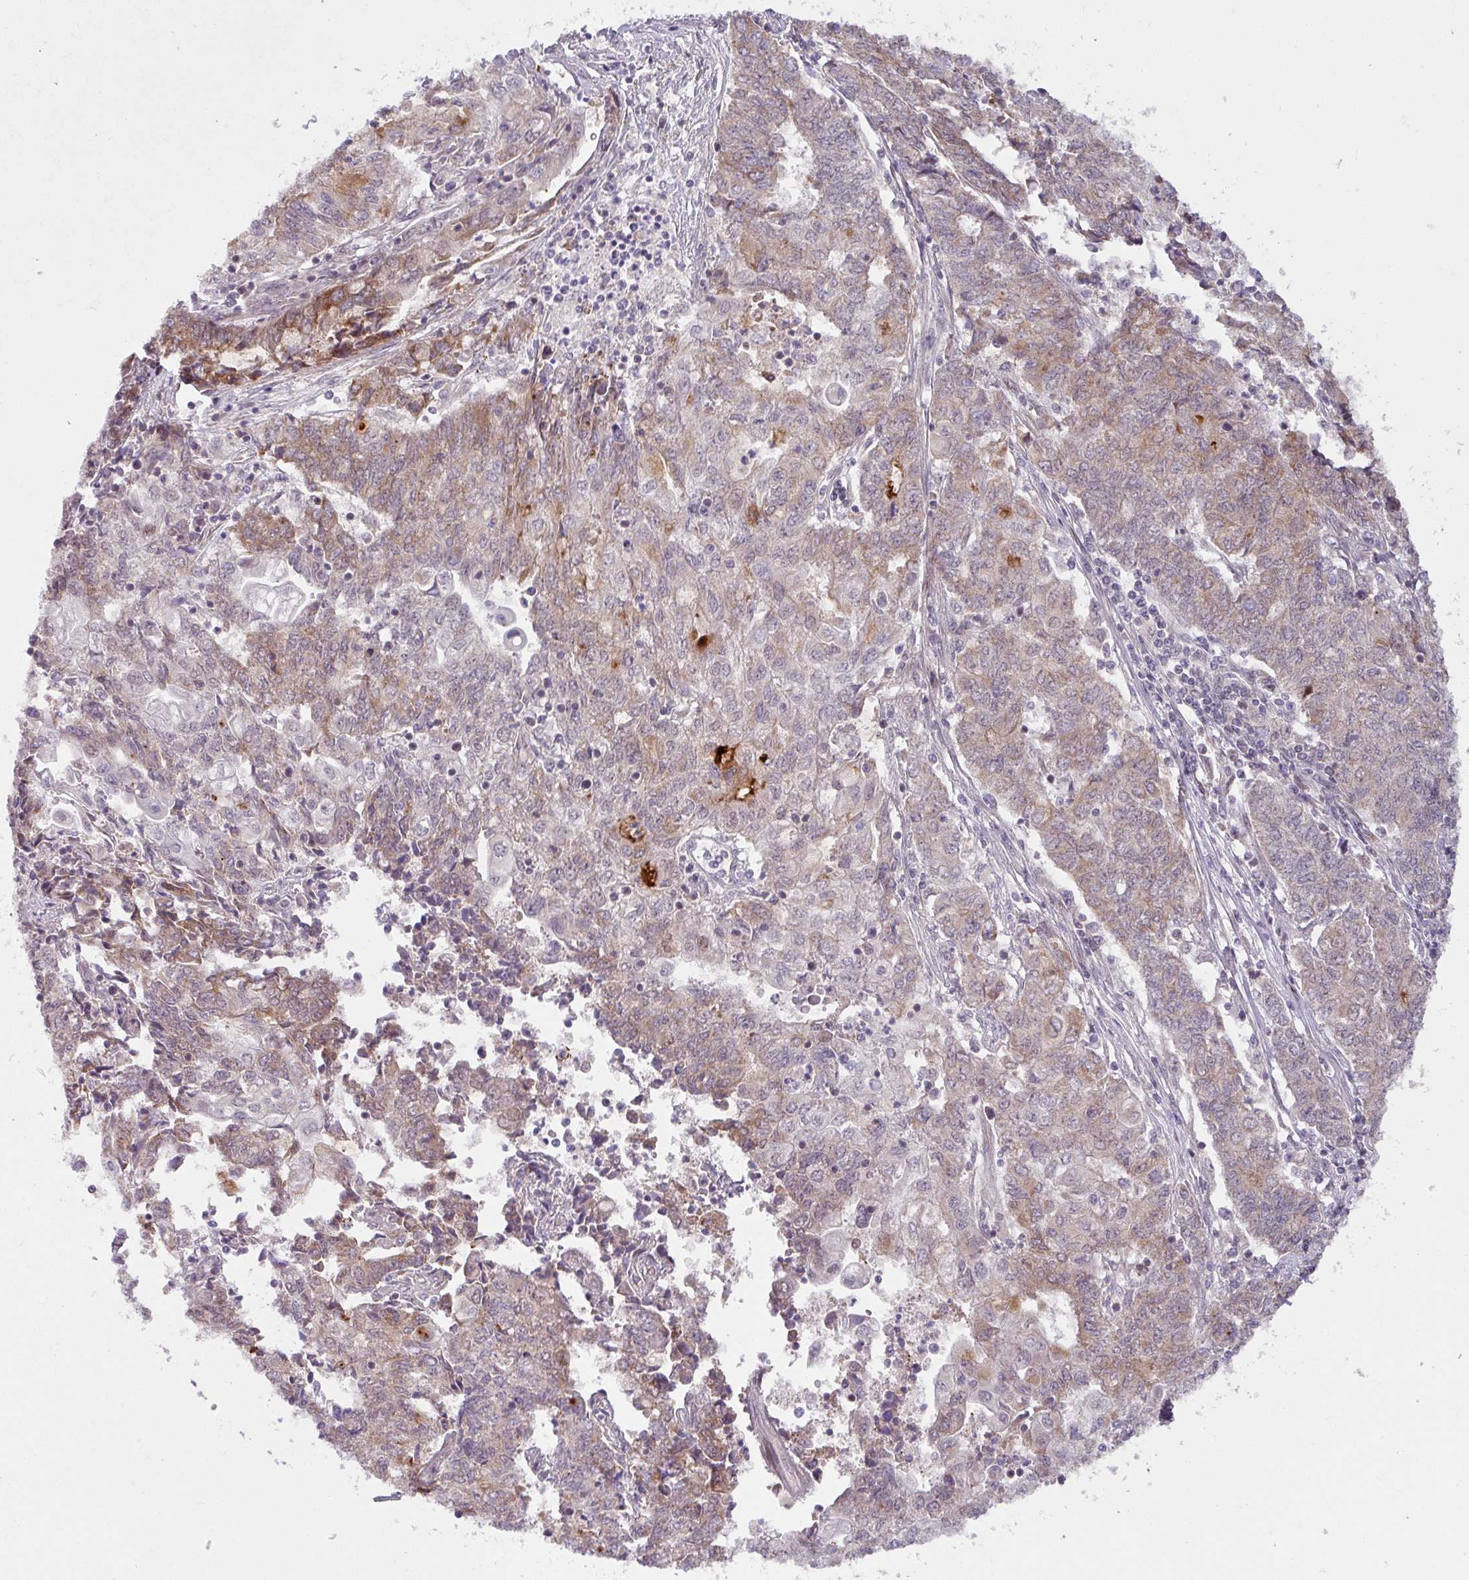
{"staining": {"intensity": "moderate", "quantity": "<25%", "location": "cytoplasmic/membranous"}, "tissue": "endometrial cancer", "cell_type": "Tumor cells", "image_type": "cancer", "snomed": [{"axis": "morphology", "description": "Adenocarcinoma, NOS"}, {"axis": "topography", "description": "Endometrium"}], "caption": "An immunohistochemistry (IHC) photomicrograph of neoplastic tissue is shown. Protein staining in brown highlights moderate cytoplasmic/membranous positivity in endometrial adenocarcinoma within tumor cells.", "gene": "SARS2", "patient": {"sex": "female", "age": 54}}